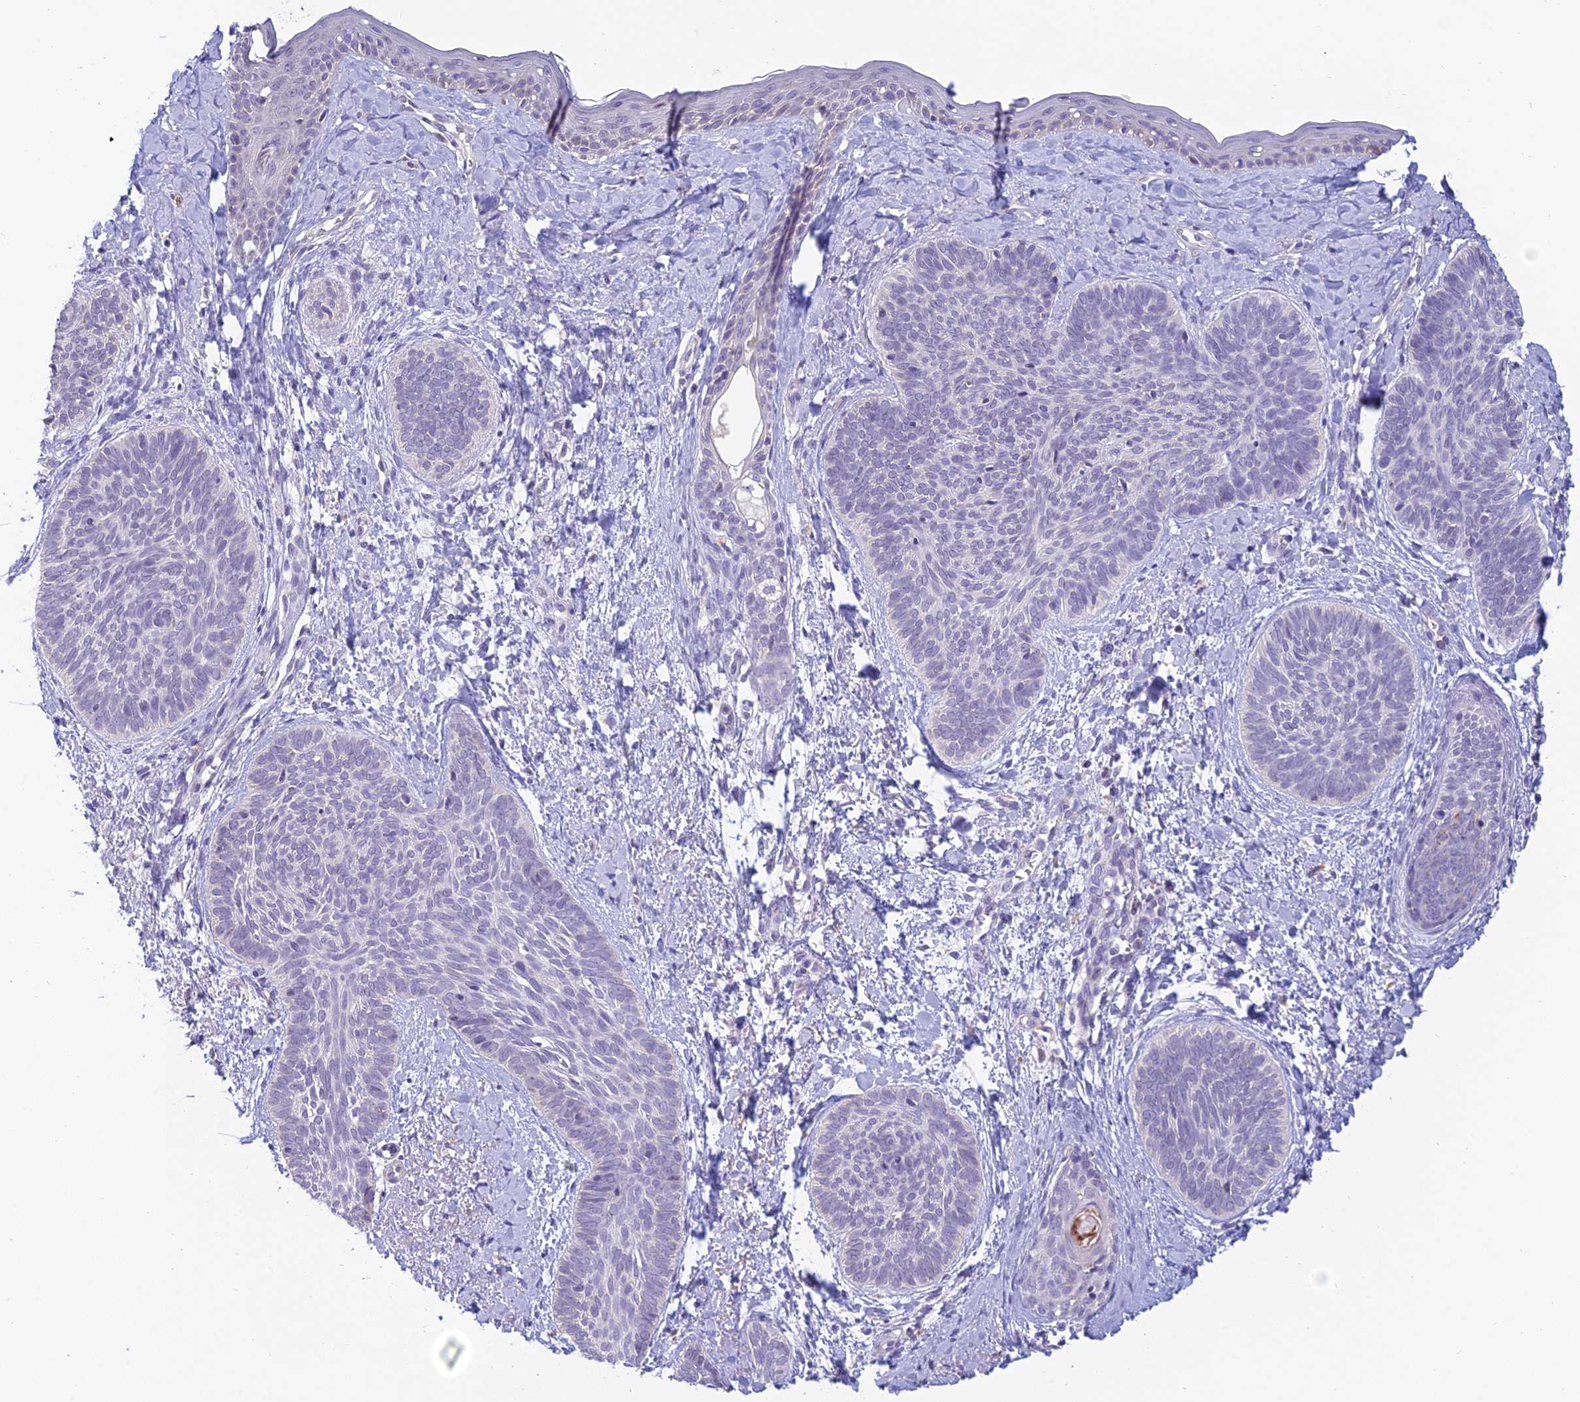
{"staining": {"intensity": "negative", "quantity": "none", "location": "none"}, "tissue": "skin cancer", "cell_type": "Tumor cells", "image_type": "cancer", "snomed": [{"axis": "morphology", "description": "Basal cell carcinoma"}, {"axis": "topography", "description": "Skin"}], "caption": "IHC histopathology image of neoplastic tissue: basal cell carcinoma (skin) stained with DAB shows no significant protein positivity in tumor cells.", "gene": "CFAP206", "patient": {"sex": "female", "age": 81}}